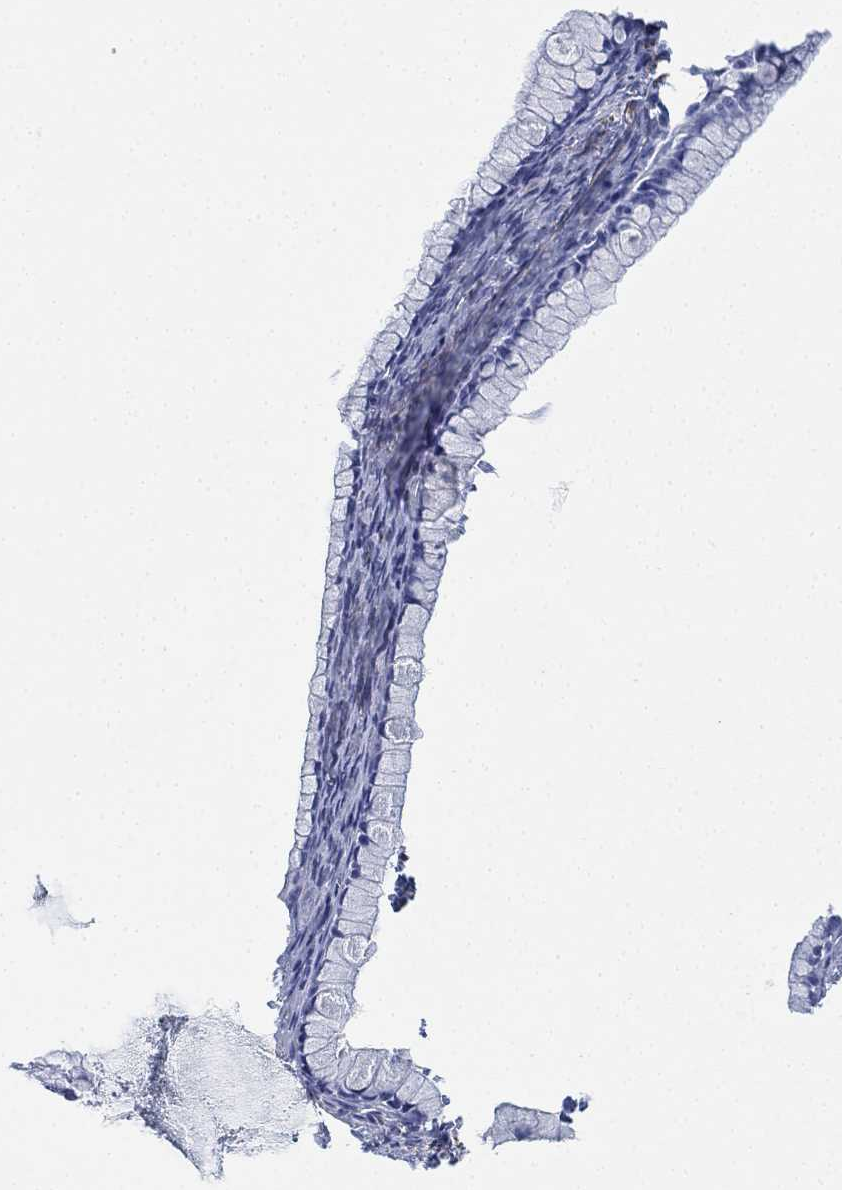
{"staining": {"intensity": "negative", "quantity": "none", "location": "none"}, "tissue": "ovarian cancer", "cell_type": "Tumor cells", "image_type": "cancer", "snomed": [{"axis": "morphology", "description": "Cystadenocarcinoma, mucinous, NOS"}, {"axis": "topography", "description": "Ovary"}], "caption": "Photomicrograph shows no significant protein positivity in tumor cells of ovarian cancer.", "gene": "PSKH2", "patient": {"sex": "female", "age": 41}}